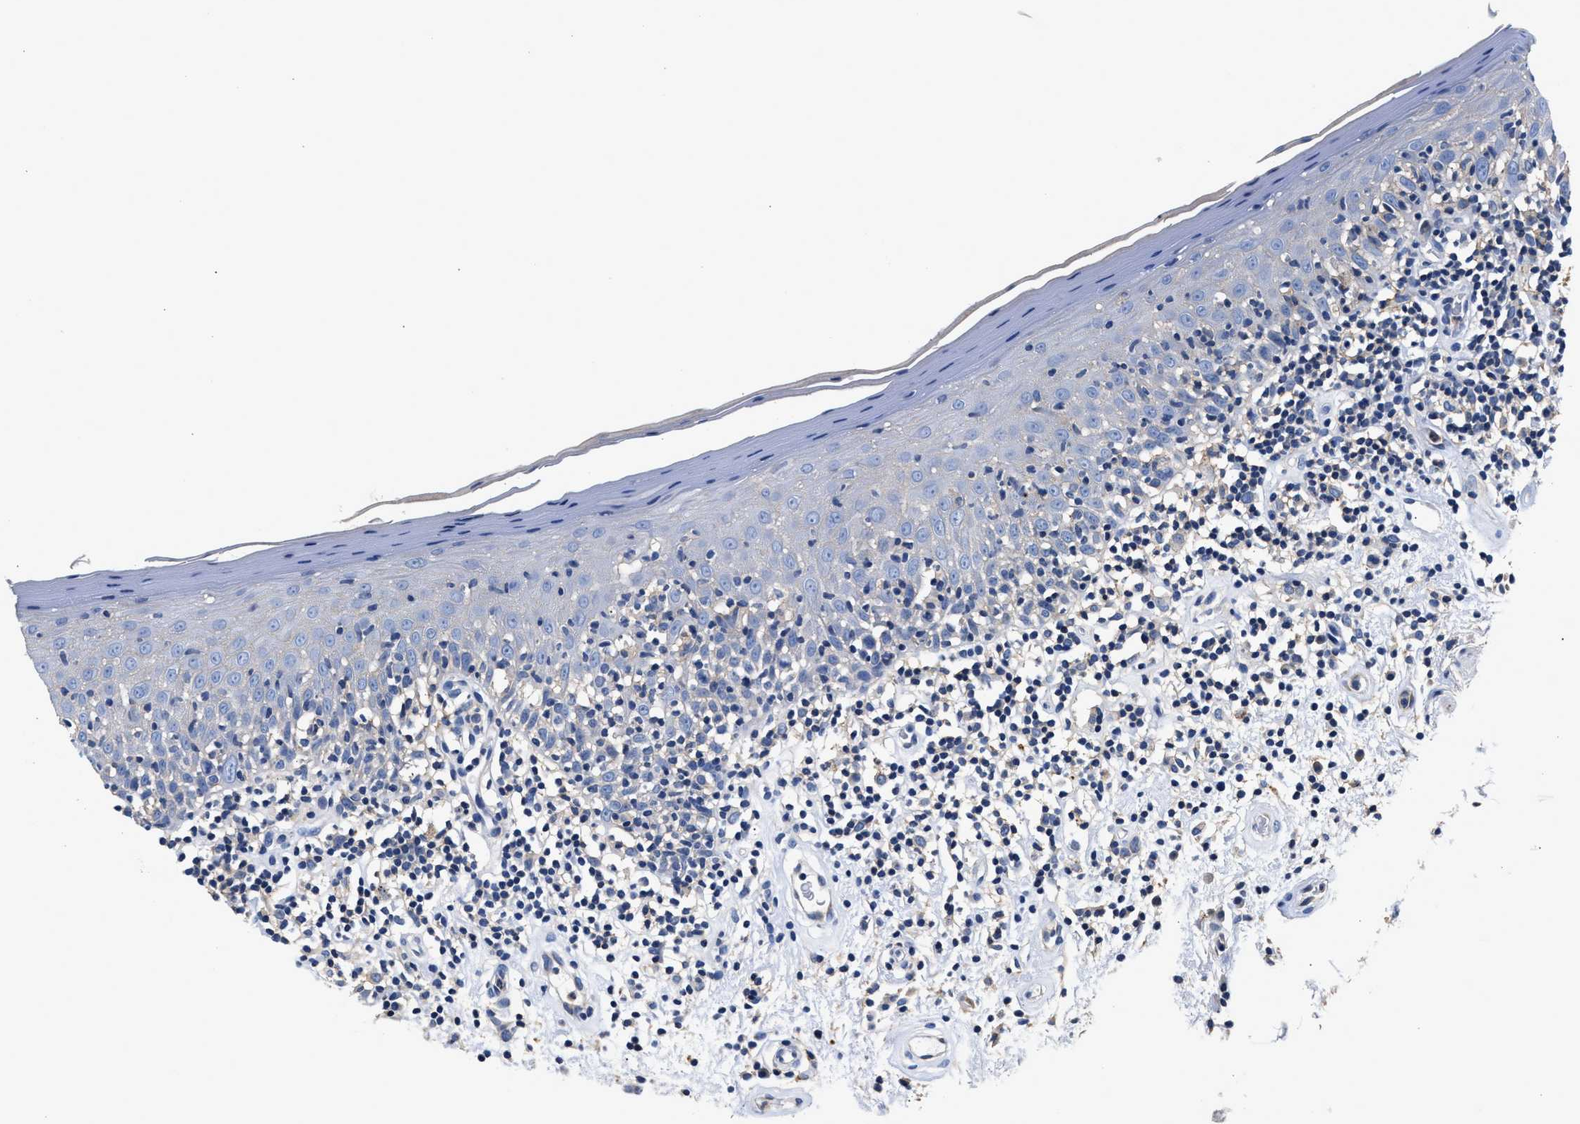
{"staining": {"intensity": "negative", "quantity": "none", "location": "none"}, "tissue": "oral mucosa", "cell_type": "Squamous epithelial cells", "image_type": "normal", "snomed": [{"axis": "morphology", "description": "Normal tissue, NOS"}, {"axis": "morphology", "description": "Squamous cell carcinoma, NOS"}, {"axis": "topography", "description": "Skeletal muscle"}, {"axis": "topography", "description": "Oral tissue"}, {"axis": "topography", "description": "Head-Neck"}], "caption": "Squamous epithelial cells show no significant expression in unremarkable oral mucosa. Nuclei are stained in blue.", "gene": "GNAI3", "patient": {"sex": "male", "age": 71}}